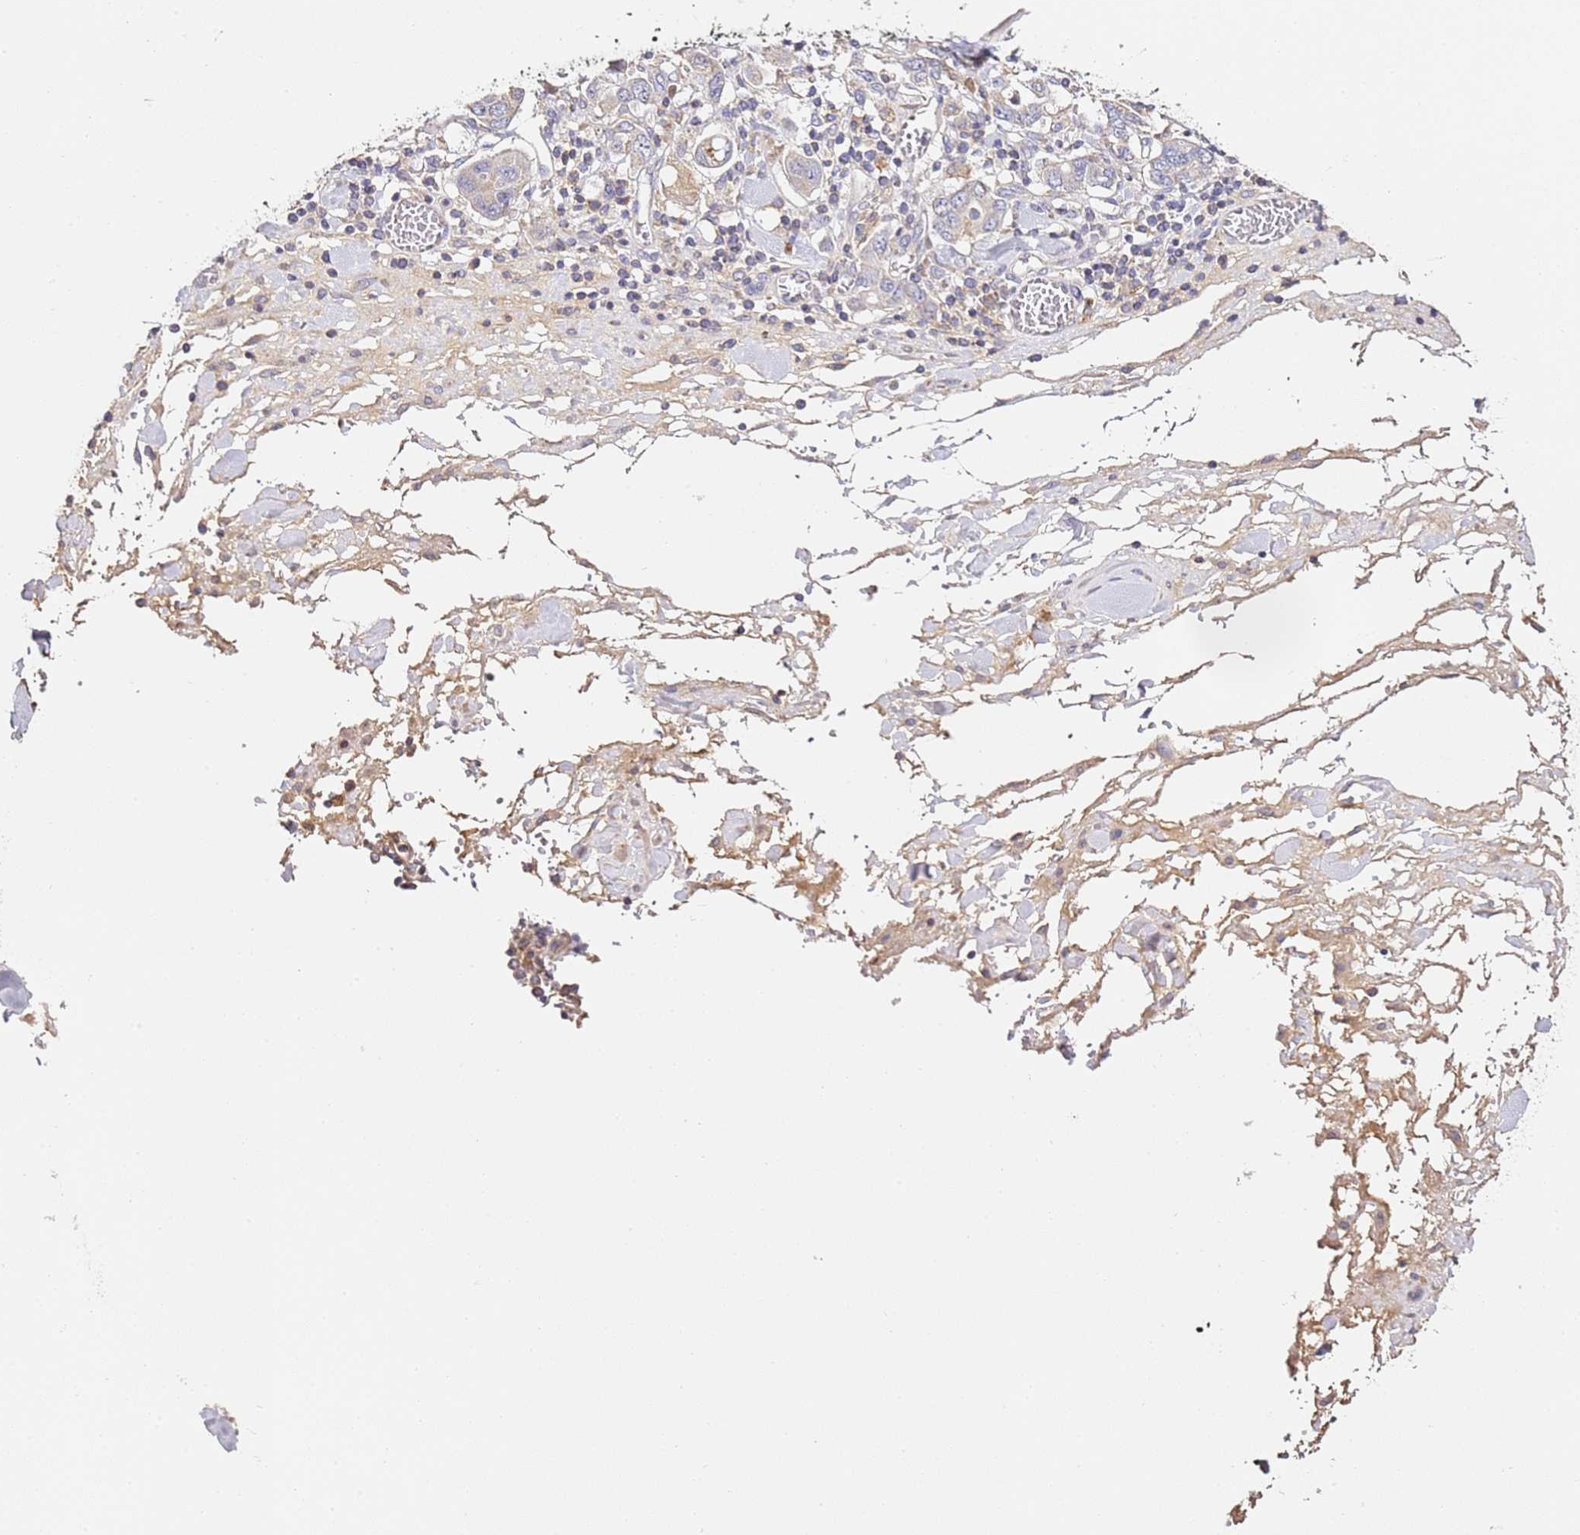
{"staining": {"intensity": "negative", "quantity": "none", "location": "none"}, "tissue": "stomach cancer", "cell_type": "Tumor cells", "image_type": "cancer", "snomed": [{"axis": "morphology", "description": "Adenocarcinoma, NOS"}, {"axis": "topography", "description": "Stomach, upper"}, {"axis": "topography", "description": "Stomach"}], "caption": "IHC photomicrograph of adenocarcinoma (stomach) stained for a protein (brown), which reveals no positivity in tumor cells.", "gene": "OR2B11", "patient": {"sex": "male", "age": 62}}